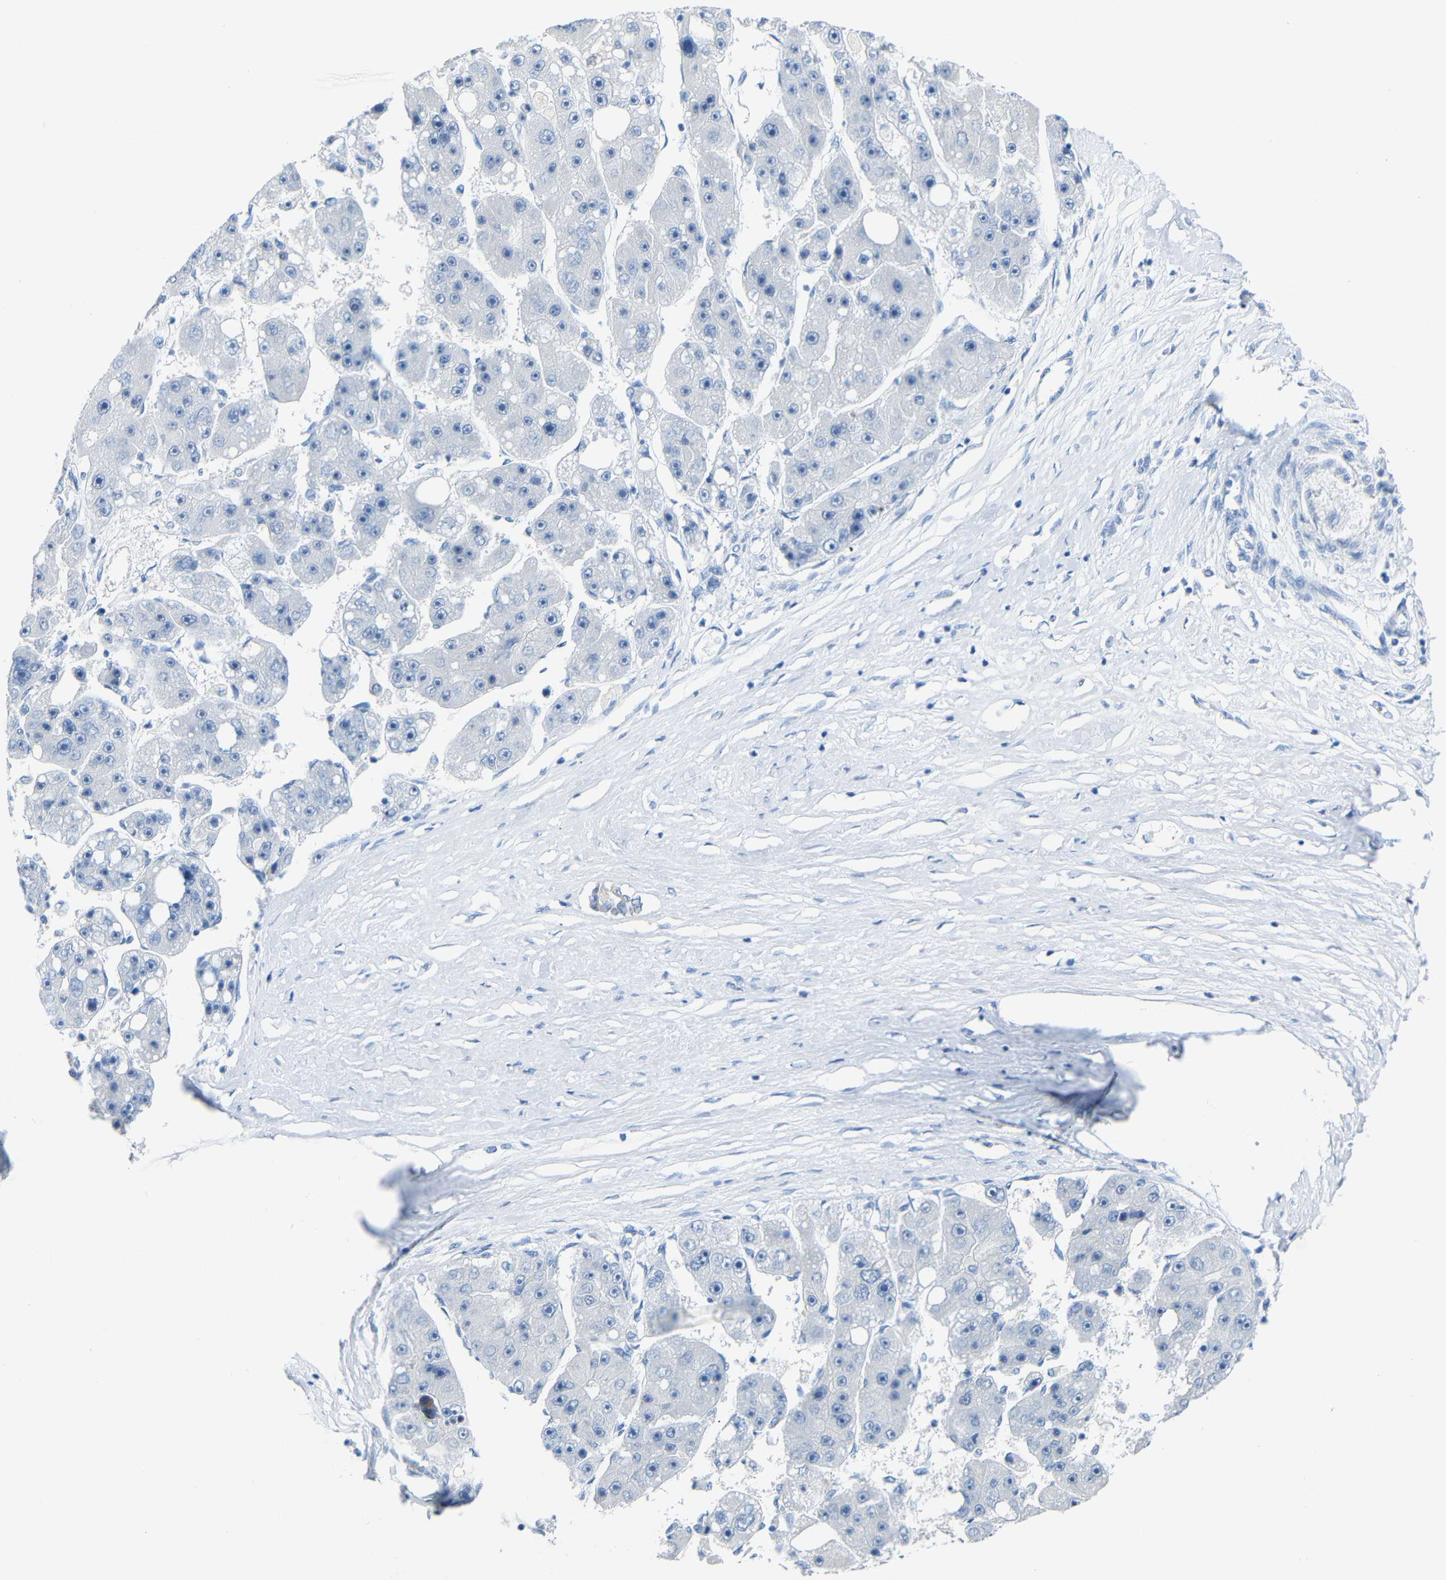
{"staining": {"intensity": "negative", "quantity": "none", "location": "none"}, "tissue": "liver cancer", "cell_type": "Tumor cells", "image_type": "cancer", "snomed": [{"axis": "morphology", "description": "Carcinoma, Hepatocellular, NOS"}, {"axis": "topography", "description": "Liver"}], "caption": "Immunohistochemical staining of liver cancer demonstrates no significant expression in tumor cells.", "gene": "C15orf48", "patient": {"sex": "female", "age": 61}}